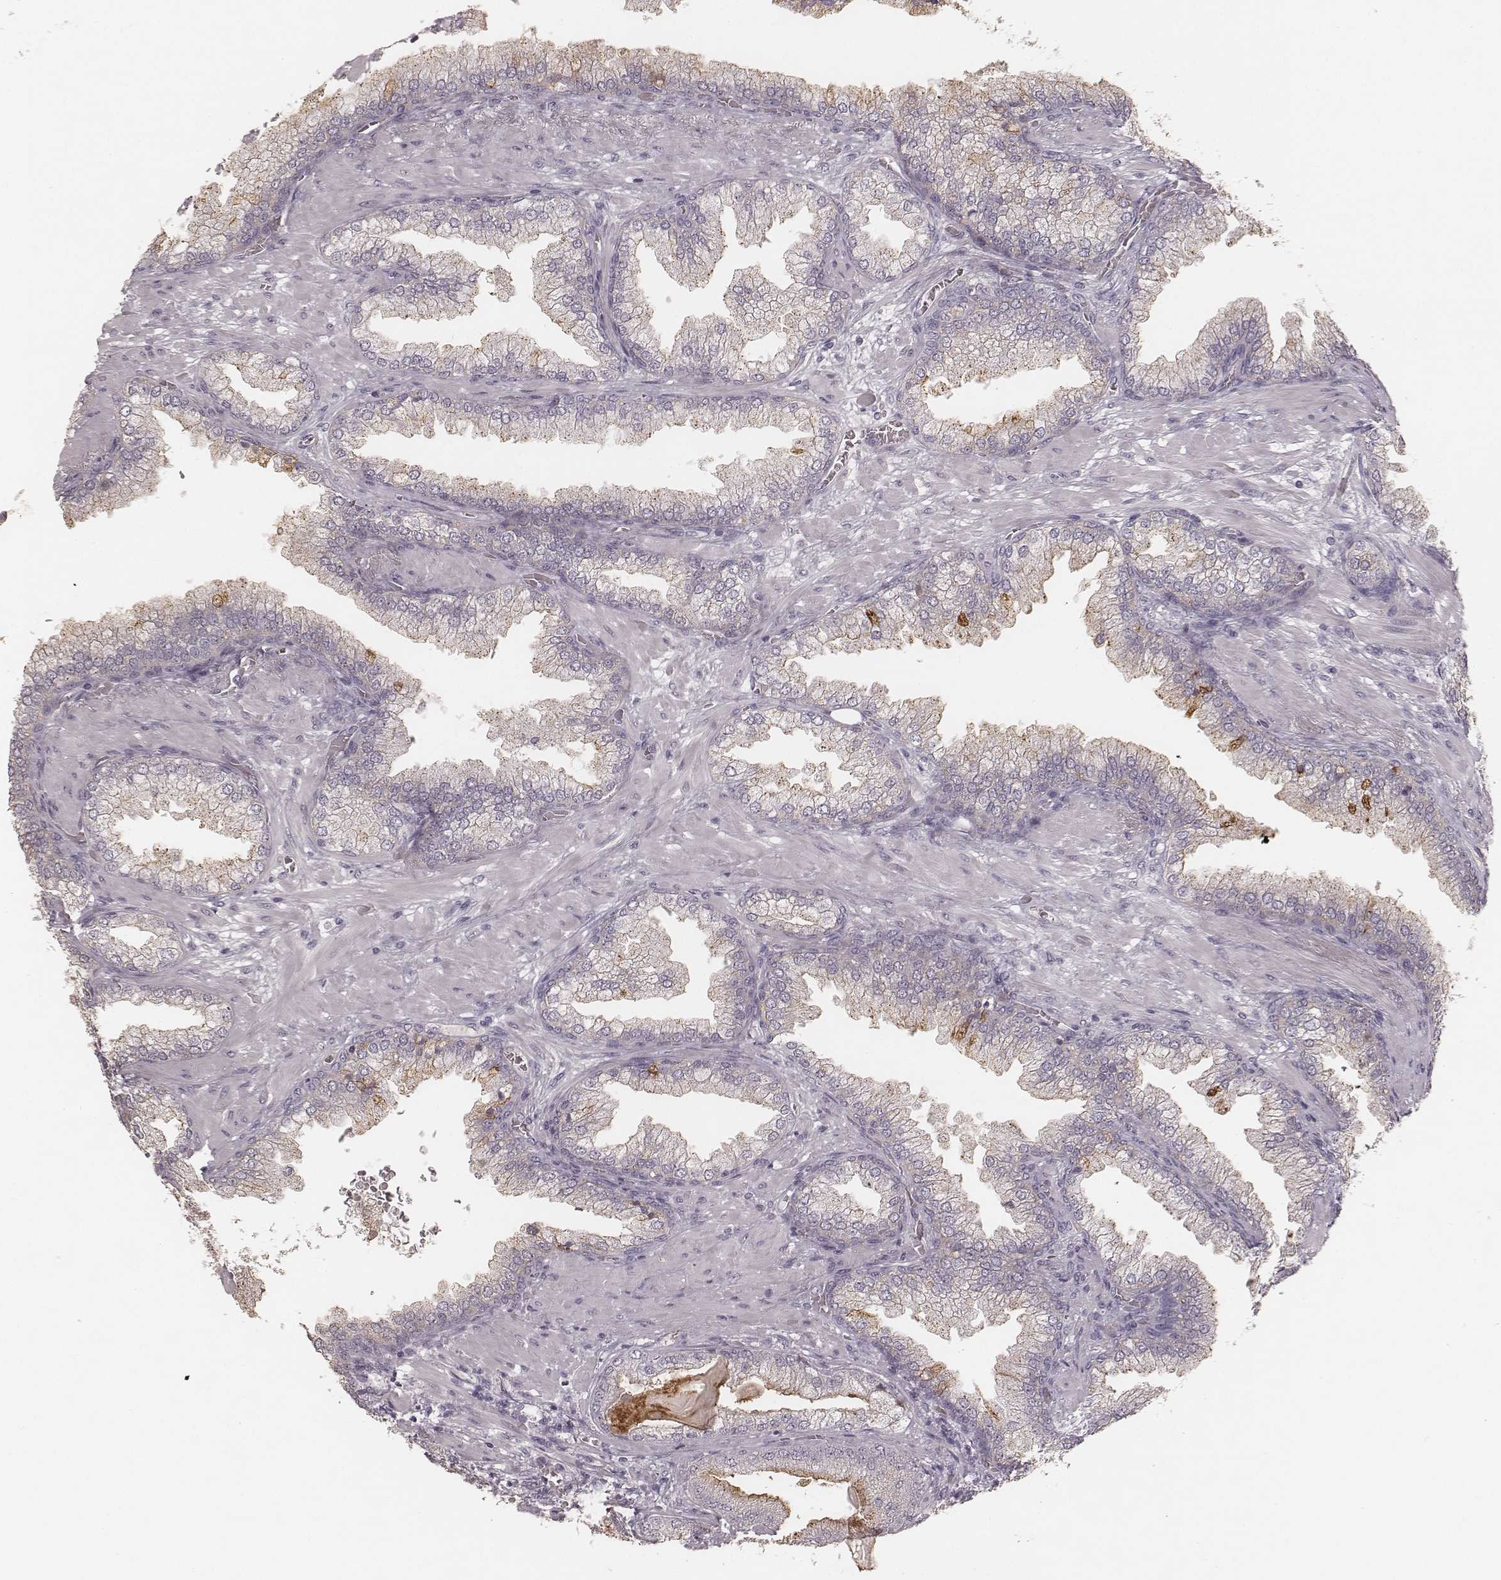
{"staining": {"intensity": "moderate", "quantity": "<25%", "location": "cytoplasmic/membranous"}, "tissue": "prostate cancer", "cell_type": "Tumor cells", "image_type": "cancer", "snomed": [{"axis": "morphology", "description": "Adenocarcinoma, Low grade"}, {"axis": "topography", "description": "Prostate"}], "caption": "The micrograph shows staining of prostate adenocarcinoma (low-grade), revealing moderate cytoplasmic/membranous protein staining (brown color) within tumor cells.", "gene": "SMIM24", "patient": {"sex": "male", "age": 57}}